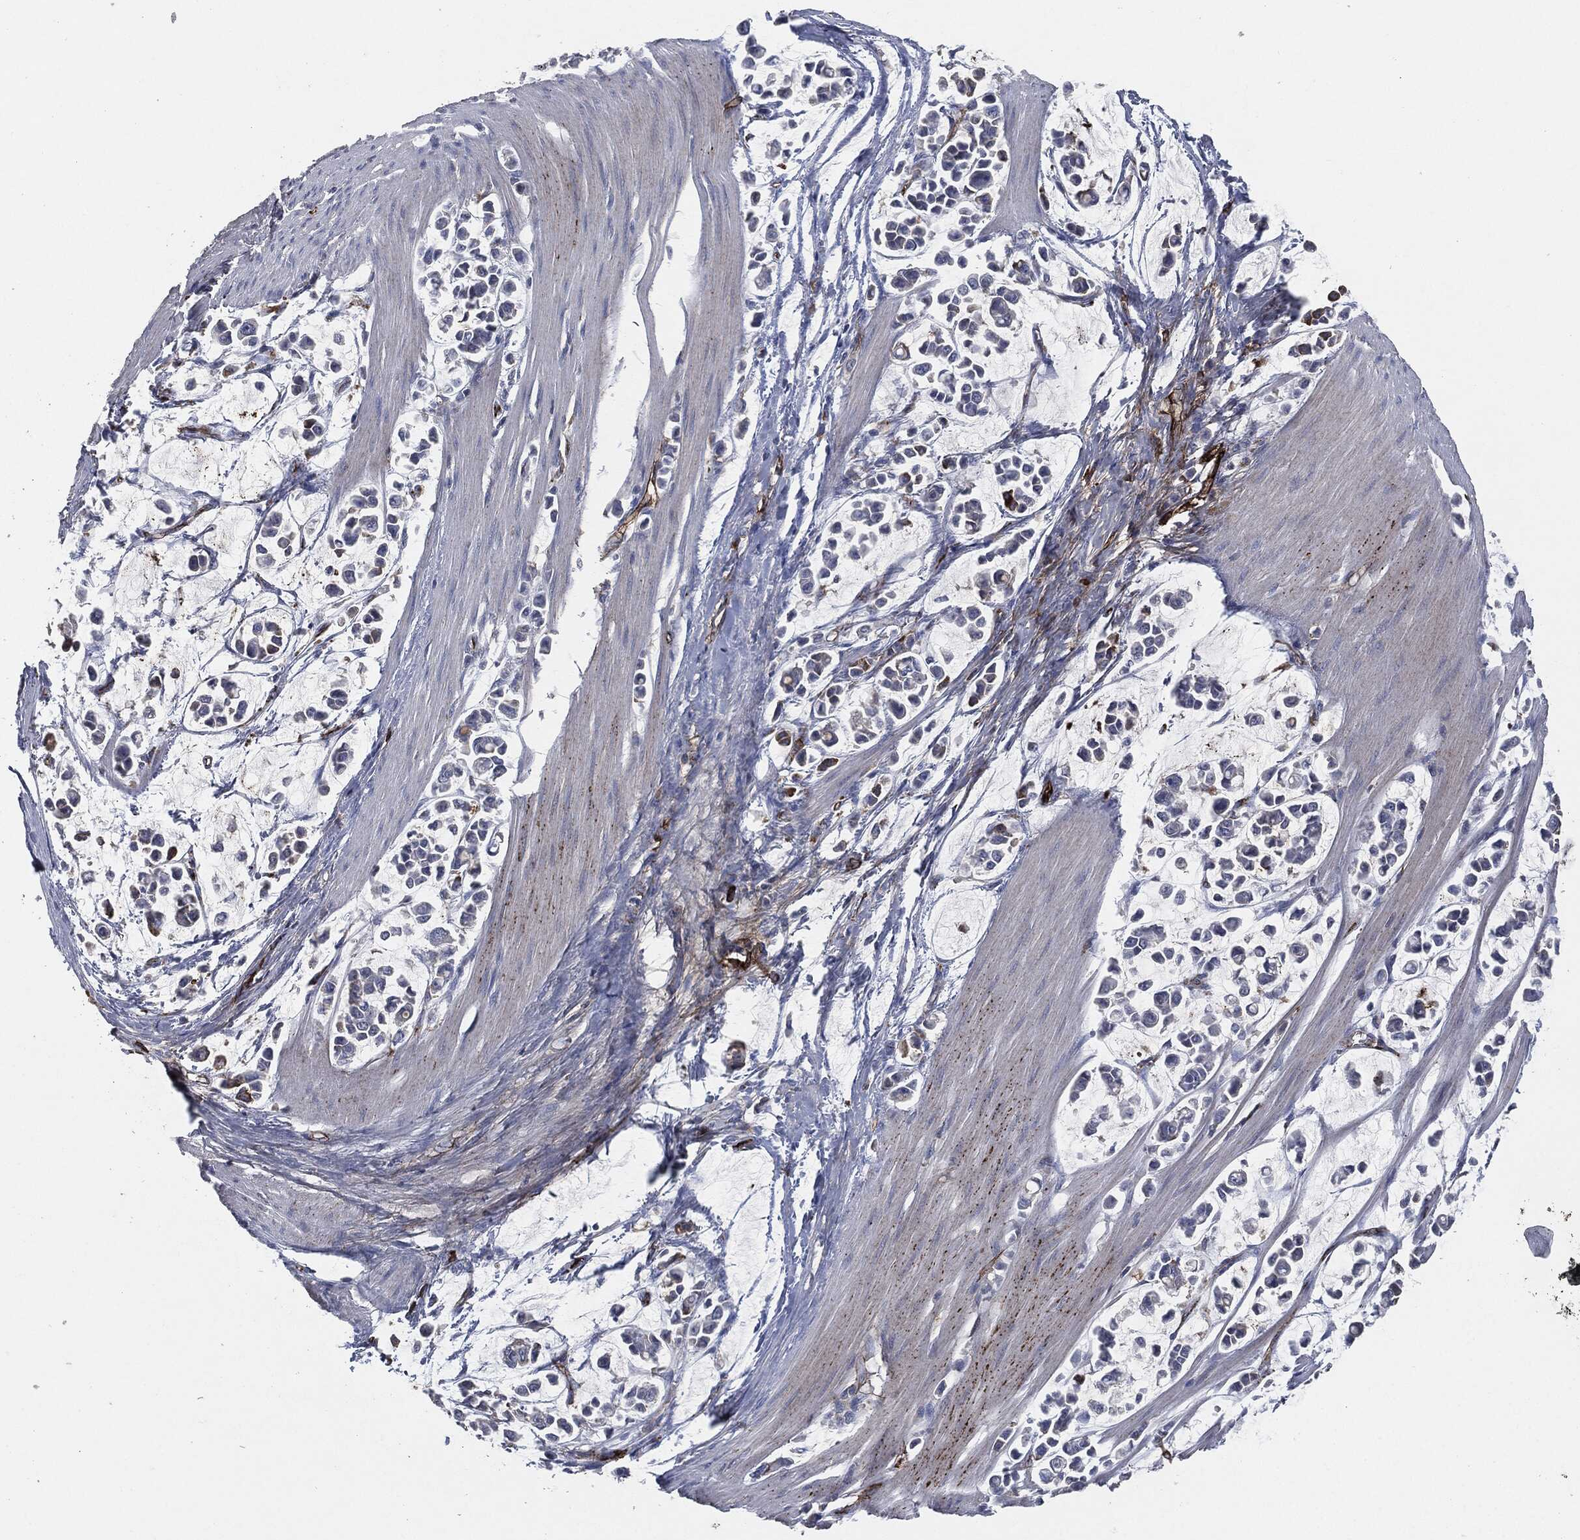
{"staining": {"intensity": "negative", "quantity": "none", "location": "none"}, "tissue": "stomach cancer", "cell_type": "Tumor cells", "image_type": "cancer", "snomed": [{"axis": "morphology", "description": "Adenocarcinoma, NOS"}, {"axis": "topography", "description": "Stomach"}], "caption": "An immunohistochemistry (IHC) histopathology image of stomach cancer (adenocarcinoma) is shown. There is no staining in tumor cells of stomach cancer (adenocarcinoma).", "gene": "APOB", "patient": {"sex": "male", "age": 82}}